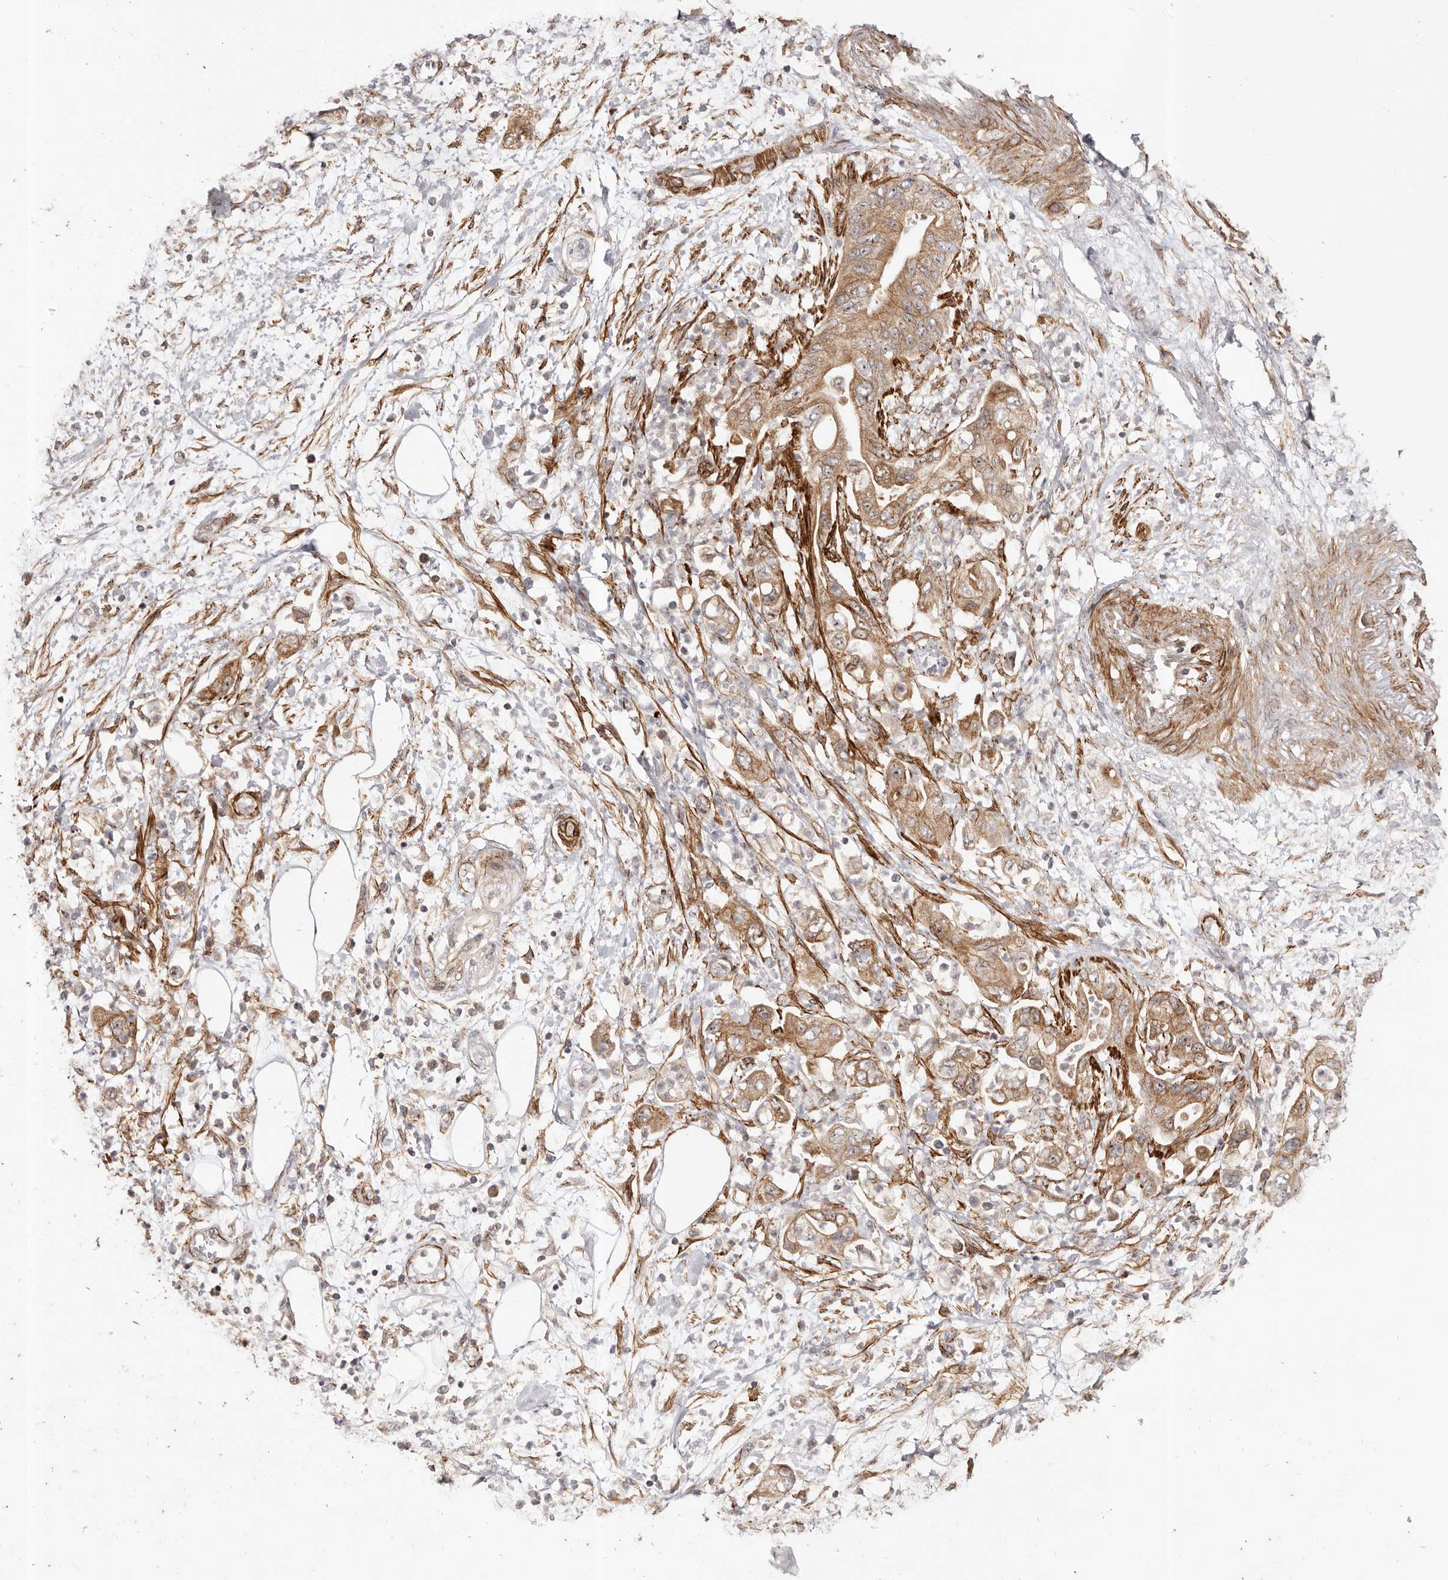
{"staining": {"intensity": "moderate", "quantity": ">75%", "location": "cytoplasmic/membranous"}, "tissue": "pancreatic cancer", "cell_type": "Tumor cells", "image_type": "cancer", "snomed": [{"axis": "morphology", "description": "Adenocarcinoma, NOS"}, {"axis": "topography", "description": "Pancreas"}], "caption": "Tumor cells display moderate cytoplasmic/membranous staining in approximately >75% of cells in pancreatic cancer.", "gene": "MICAL2", "patient": {"sex": "female", "age": 73}}